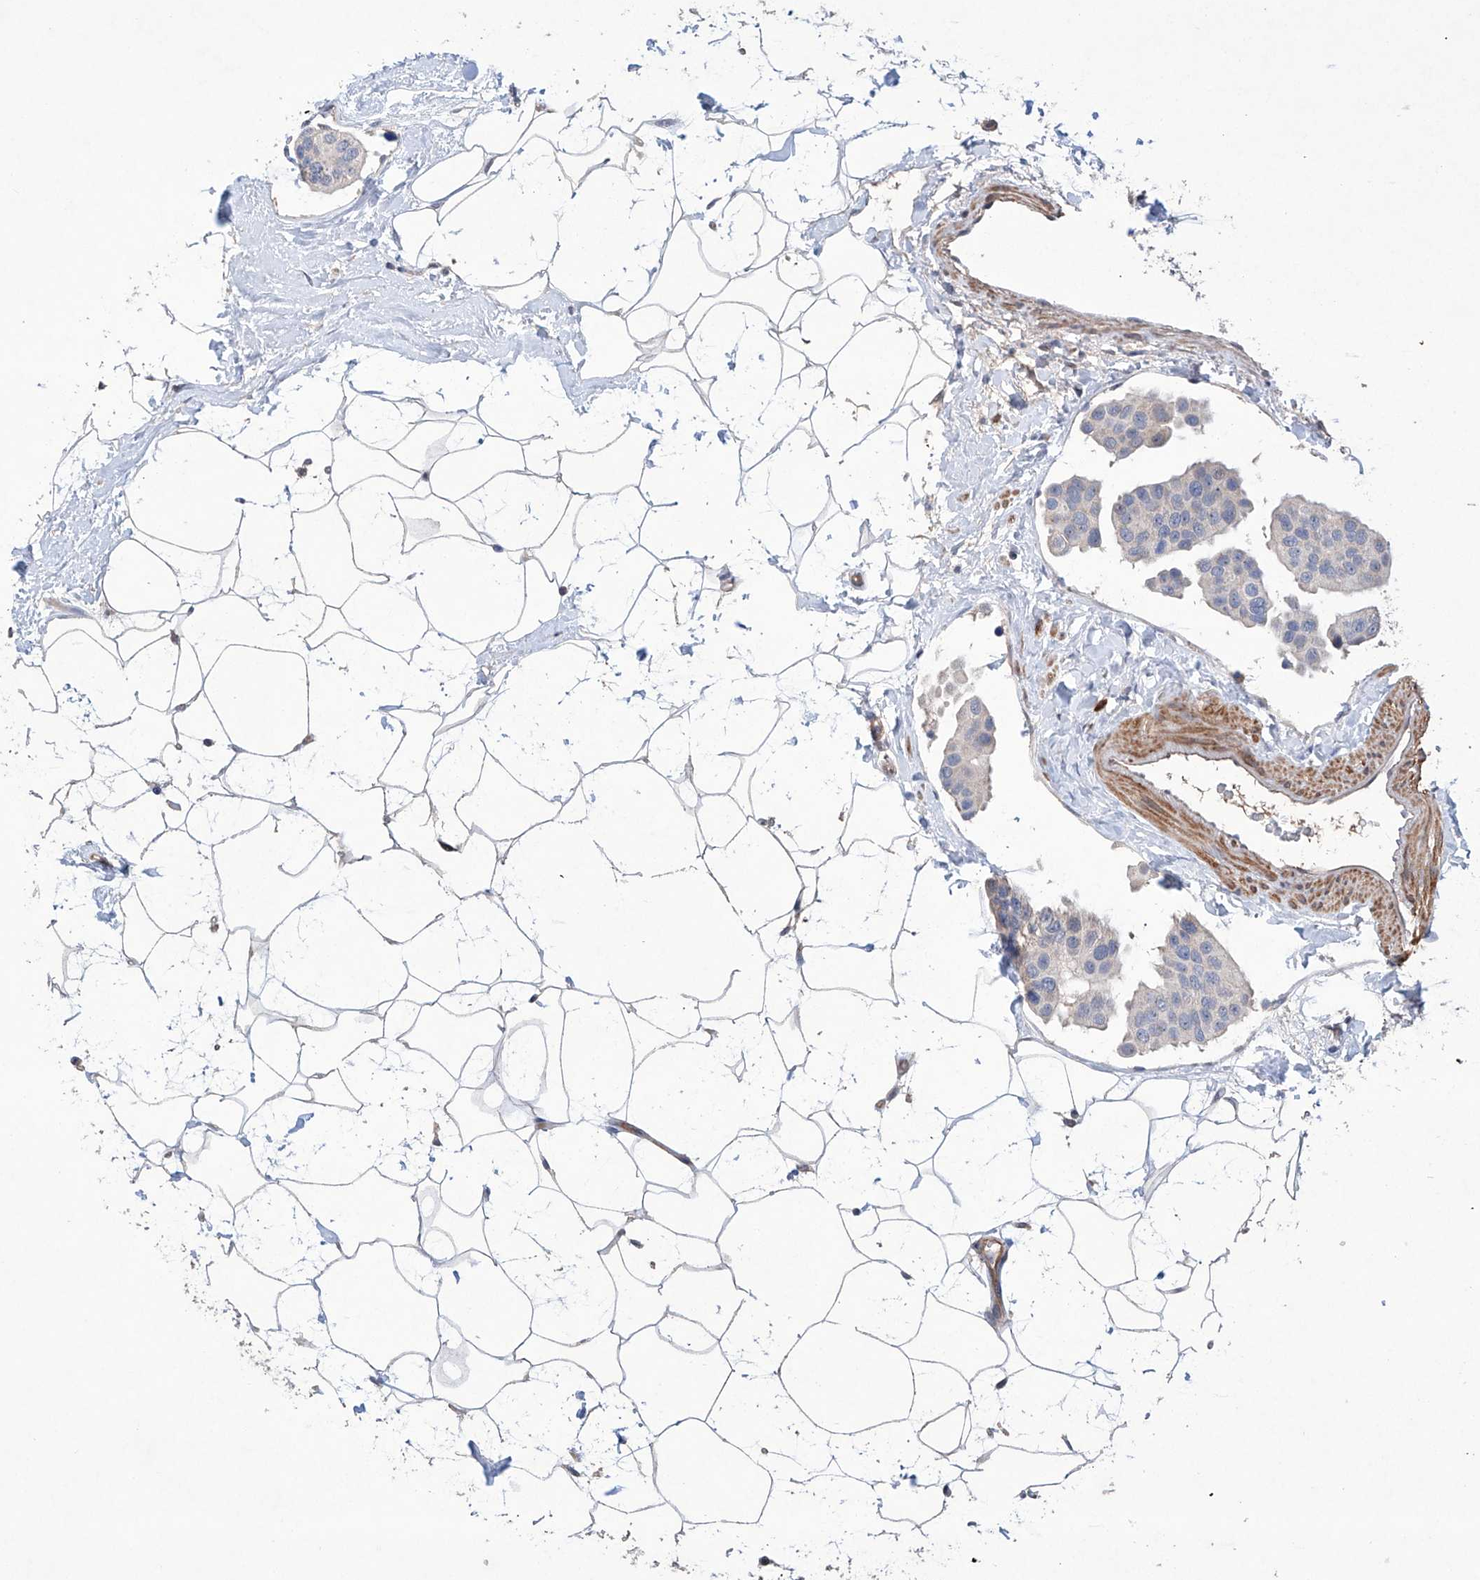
{"staining": {"intensity": "negative", "quantity": "none", "location": "none"}, "tissue": "breast cancer", "cell_type": "Tumor cells", "image_type": "cancer", "snomed": [{"axis": "morphology", "description": "Normal tissue, NOS"}, {"axis": "morphology", "description": "Duct carcinoma"}, {"axis": "topography", "description": "Breast"}], "caption": "The photomicrograph exhibits no staining of tumor cells in breast cancer.", "gene": "AFG1L", "patient": {"sex": "female", "age": 39}}